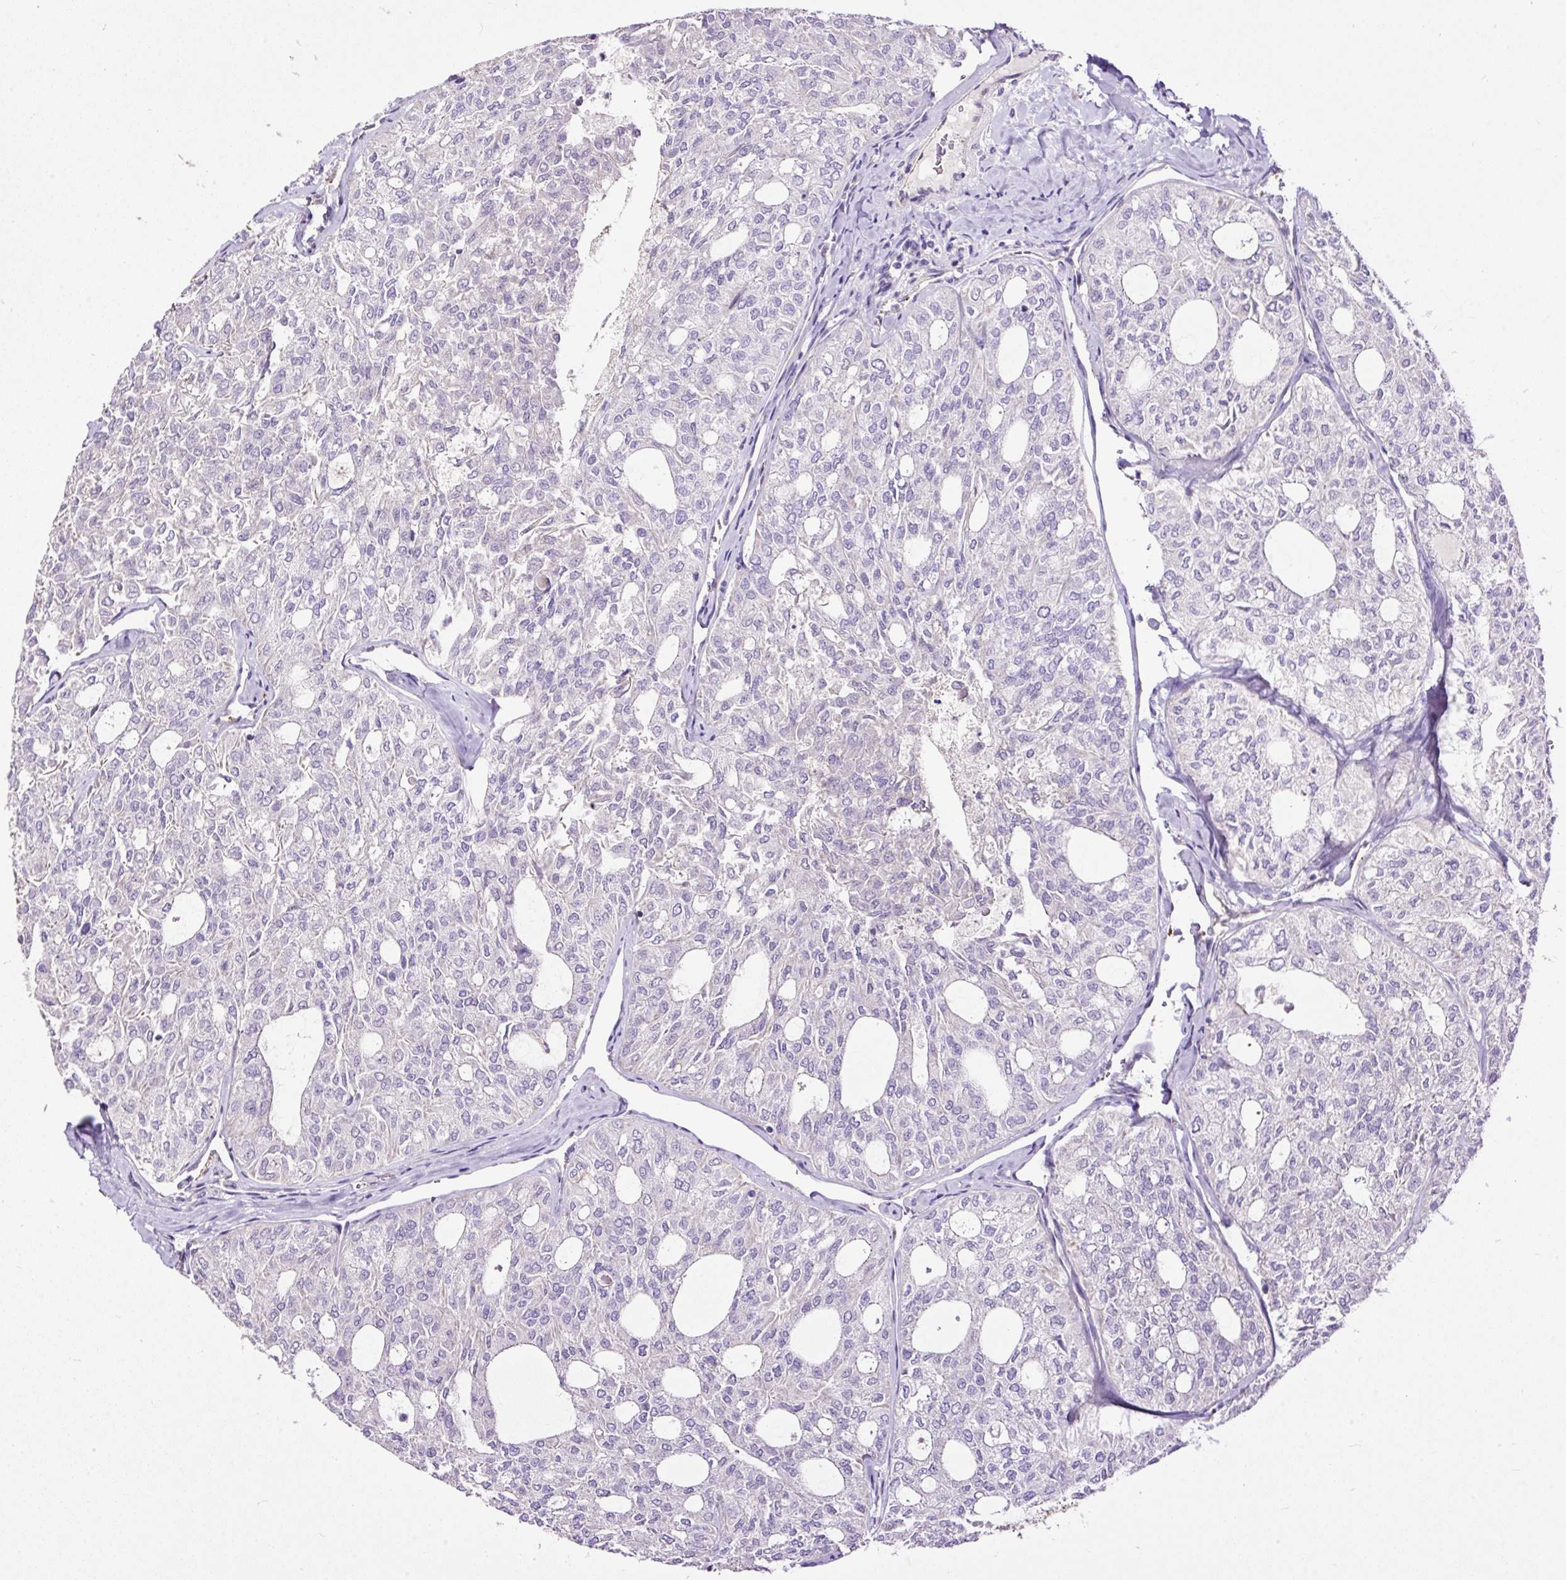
{"staining": {"intensity": "negative", "quantity": "none", "location": "none"}, "tissue": "thyroid cancer", "cell_type": "Tumor cells", "image_type": "cancer", "snomed": [{"axis": "morphology", "description": "Follicular adenoma carcinoma, NOS"}, {"axis": "topography", "description": "Thyroid gland"}], "caption": "Immunohistochemistry histopathology image of human thyroid cancer stained for a protein (brown), which displays no positivity in tumor cells.", "gene": "MAGEB16", "patient": {"sex": "male", "age": 75}}